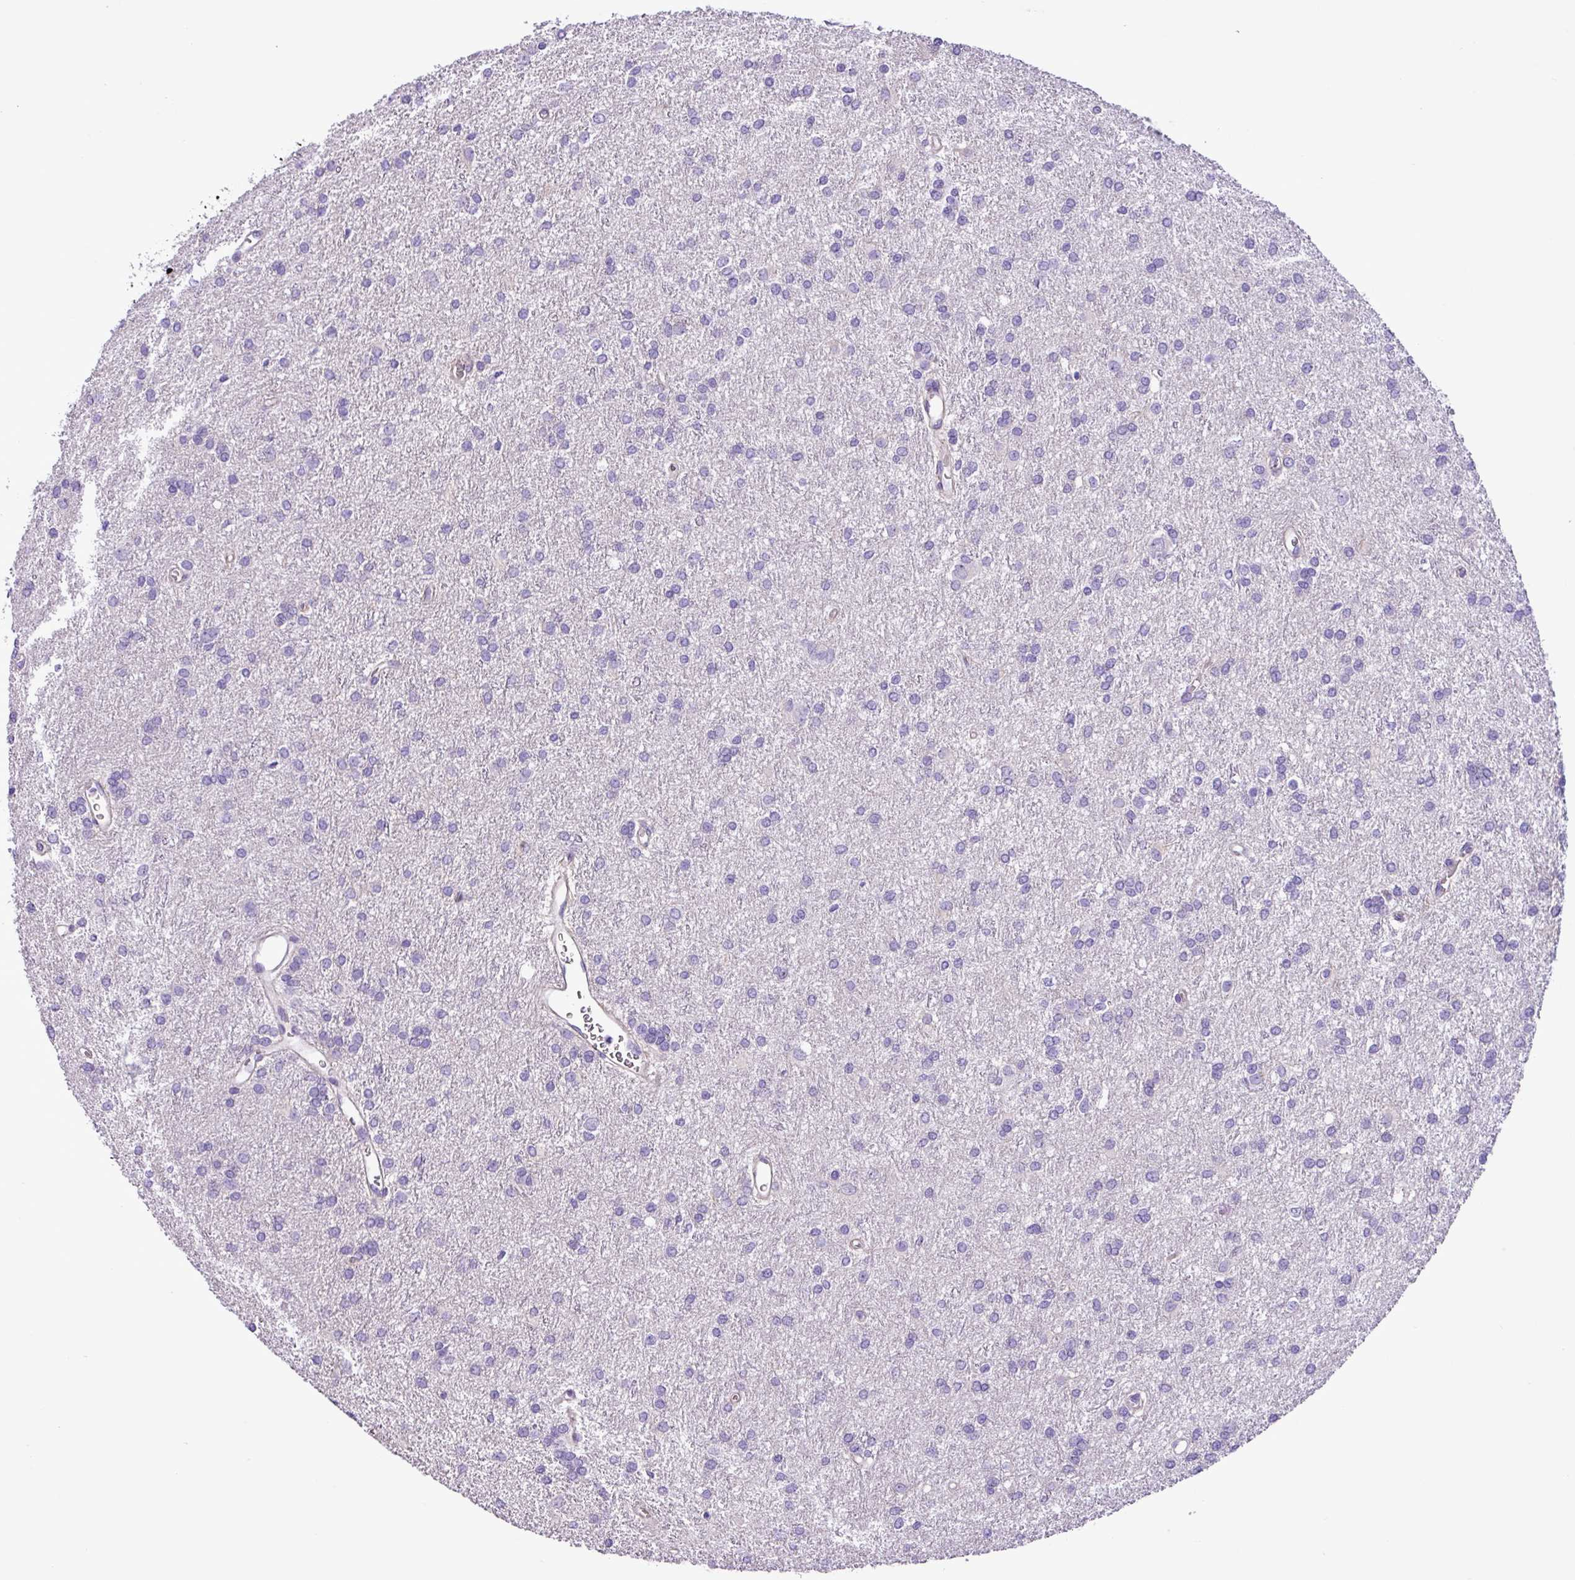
{"staining": {"intensity": "negative", "quantity": "none", "location": "none"}, "tissue": "glioma", "cell_type": "Tumor cells", "image_type": "cancer", "snomed": [{"axis": "morphology", "description": "Glioma, malignant, High grade"}, {"axis": "topography", "description": "Brain"}], "caption": "Tumor cells show no significant protein positivity in glioma.", "gene": "C11orf91", "patient": {"sex": "female", "age": 50}}